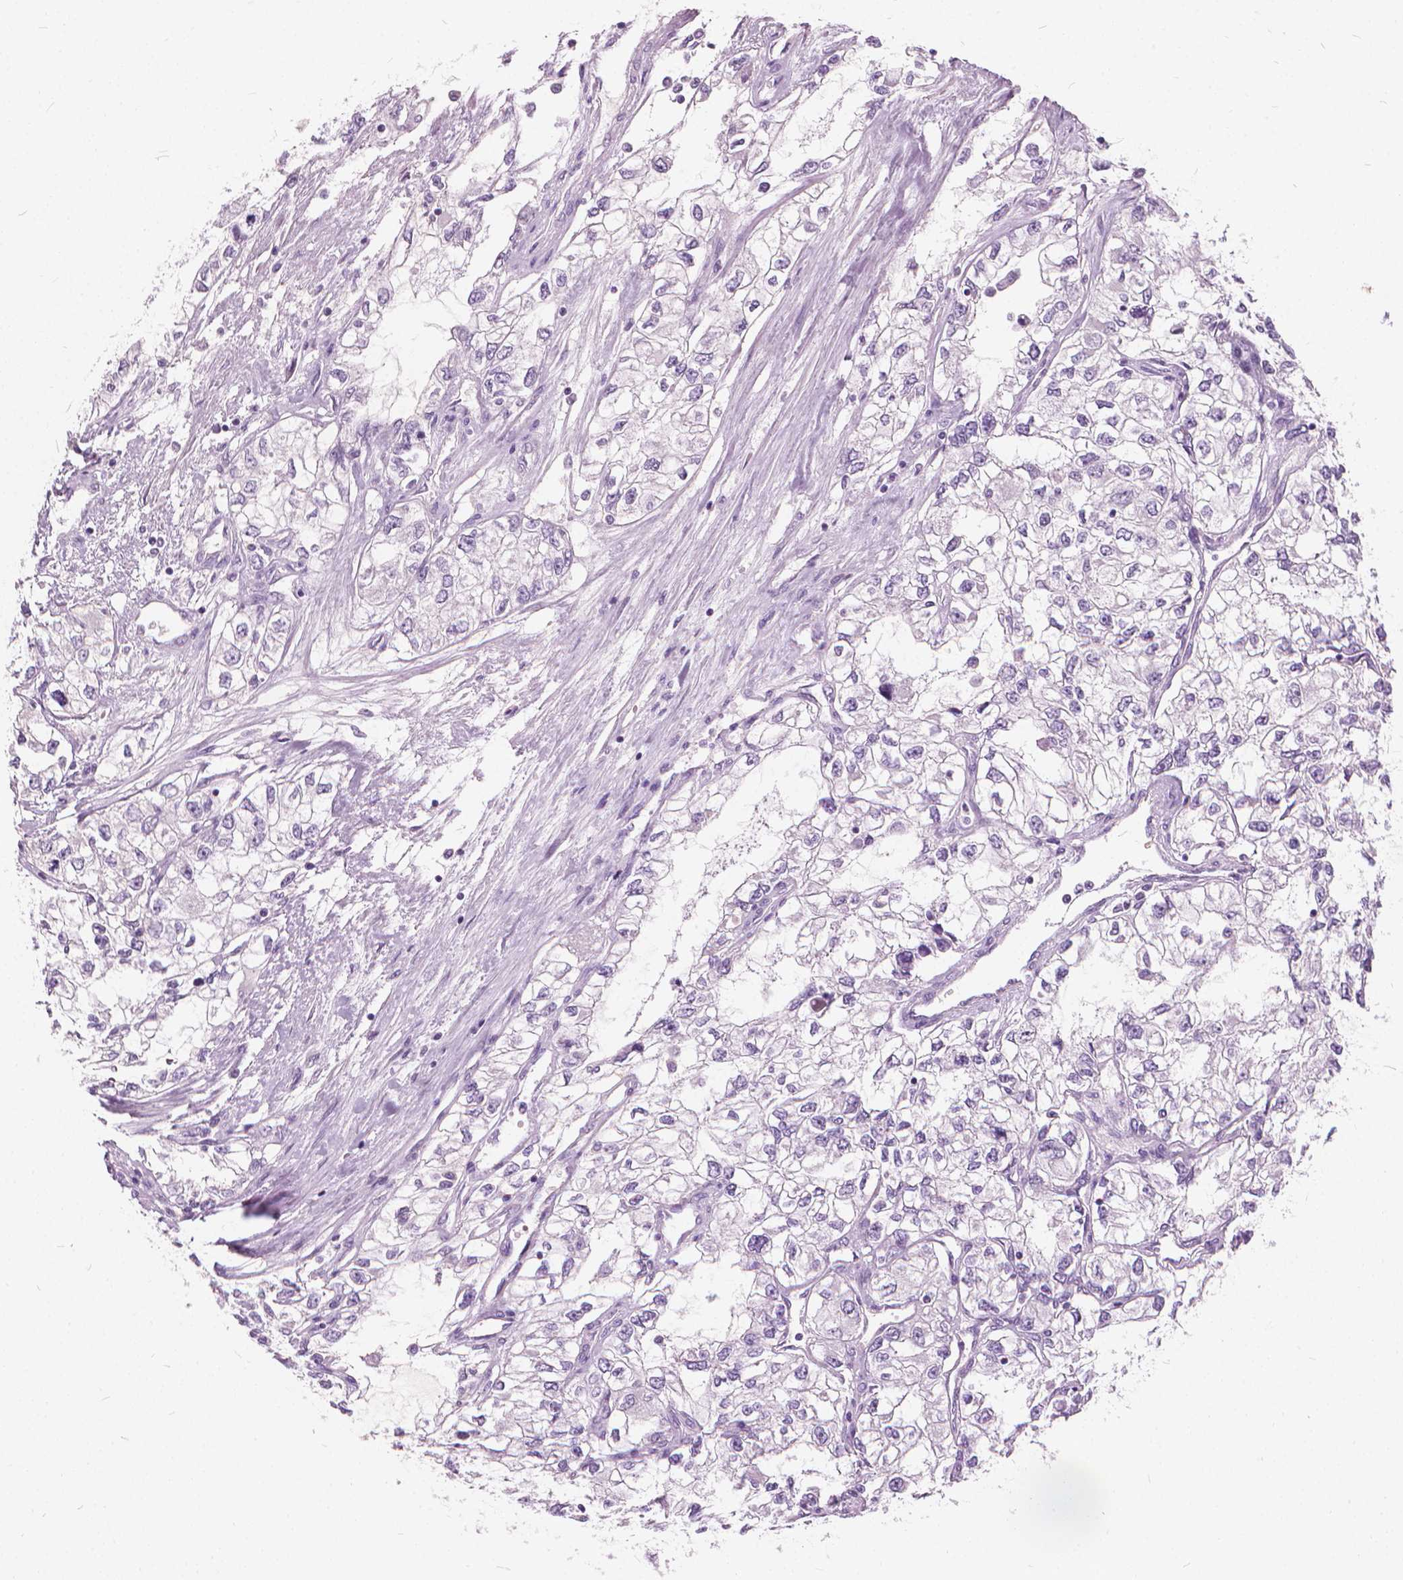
{"staining": {"intensity": "negative", "quantity": "none", "location": "none"}, "tissue": "renal cancer", "cell_type": "Tumor cells", "image_type": "cancer", "snomed": [{"axis": "morphology", "description": "Adenocarcinoma, NOS"}, {"axis": "topography", "description": "Kidney"}], "caption": "Human renal adenocarcinoma stained for a protein using immunohistochemistry shows no staining in tumor cells.", "gene": "DNM1", "patient": {"sex": "female", "age": 59}}